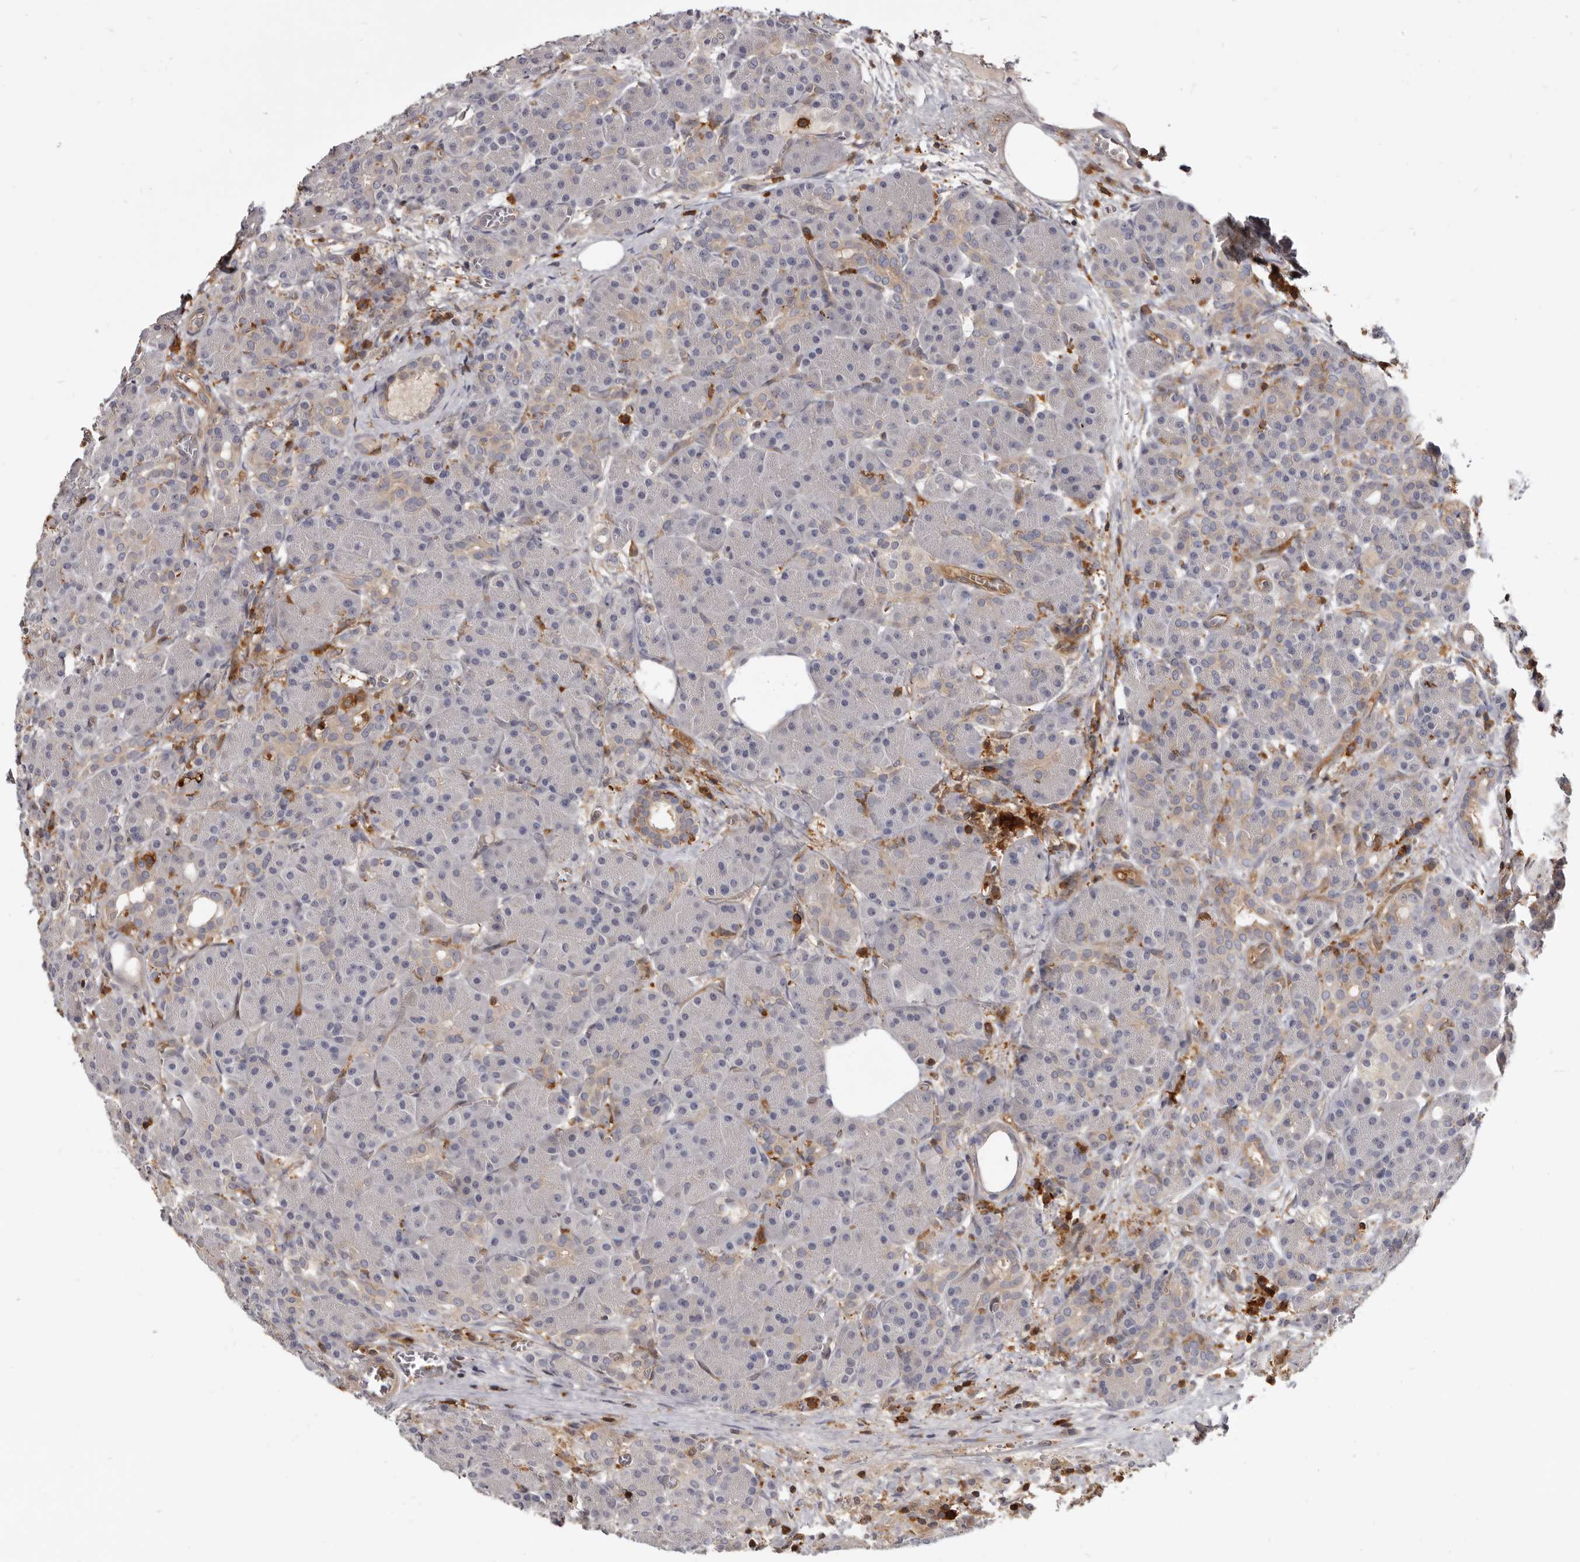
{"staining": {"intensity": "weak", "quantity": "<25%", "location": "cytoplasmic/membranous"}, "tissue": "pancreas", "cell_type": "Exocrine glandular cells", "image_type": "normal", "snomed": [{"axis": "morphology", "description": "Normal tissue, NOS"}, {"axis": "topography", "description": "Pancreas"}], "caption": "Immunohistochemistry micrograph of normal human pancreas stained for a protein (brown), which reveals no staining in exocrine glandular cells. (Brightfield microscopy of DAB immunohistochemistry (IHC) at high magnification).", "gene": "CBL", "patient": {"sex": "male", "age": 63}}